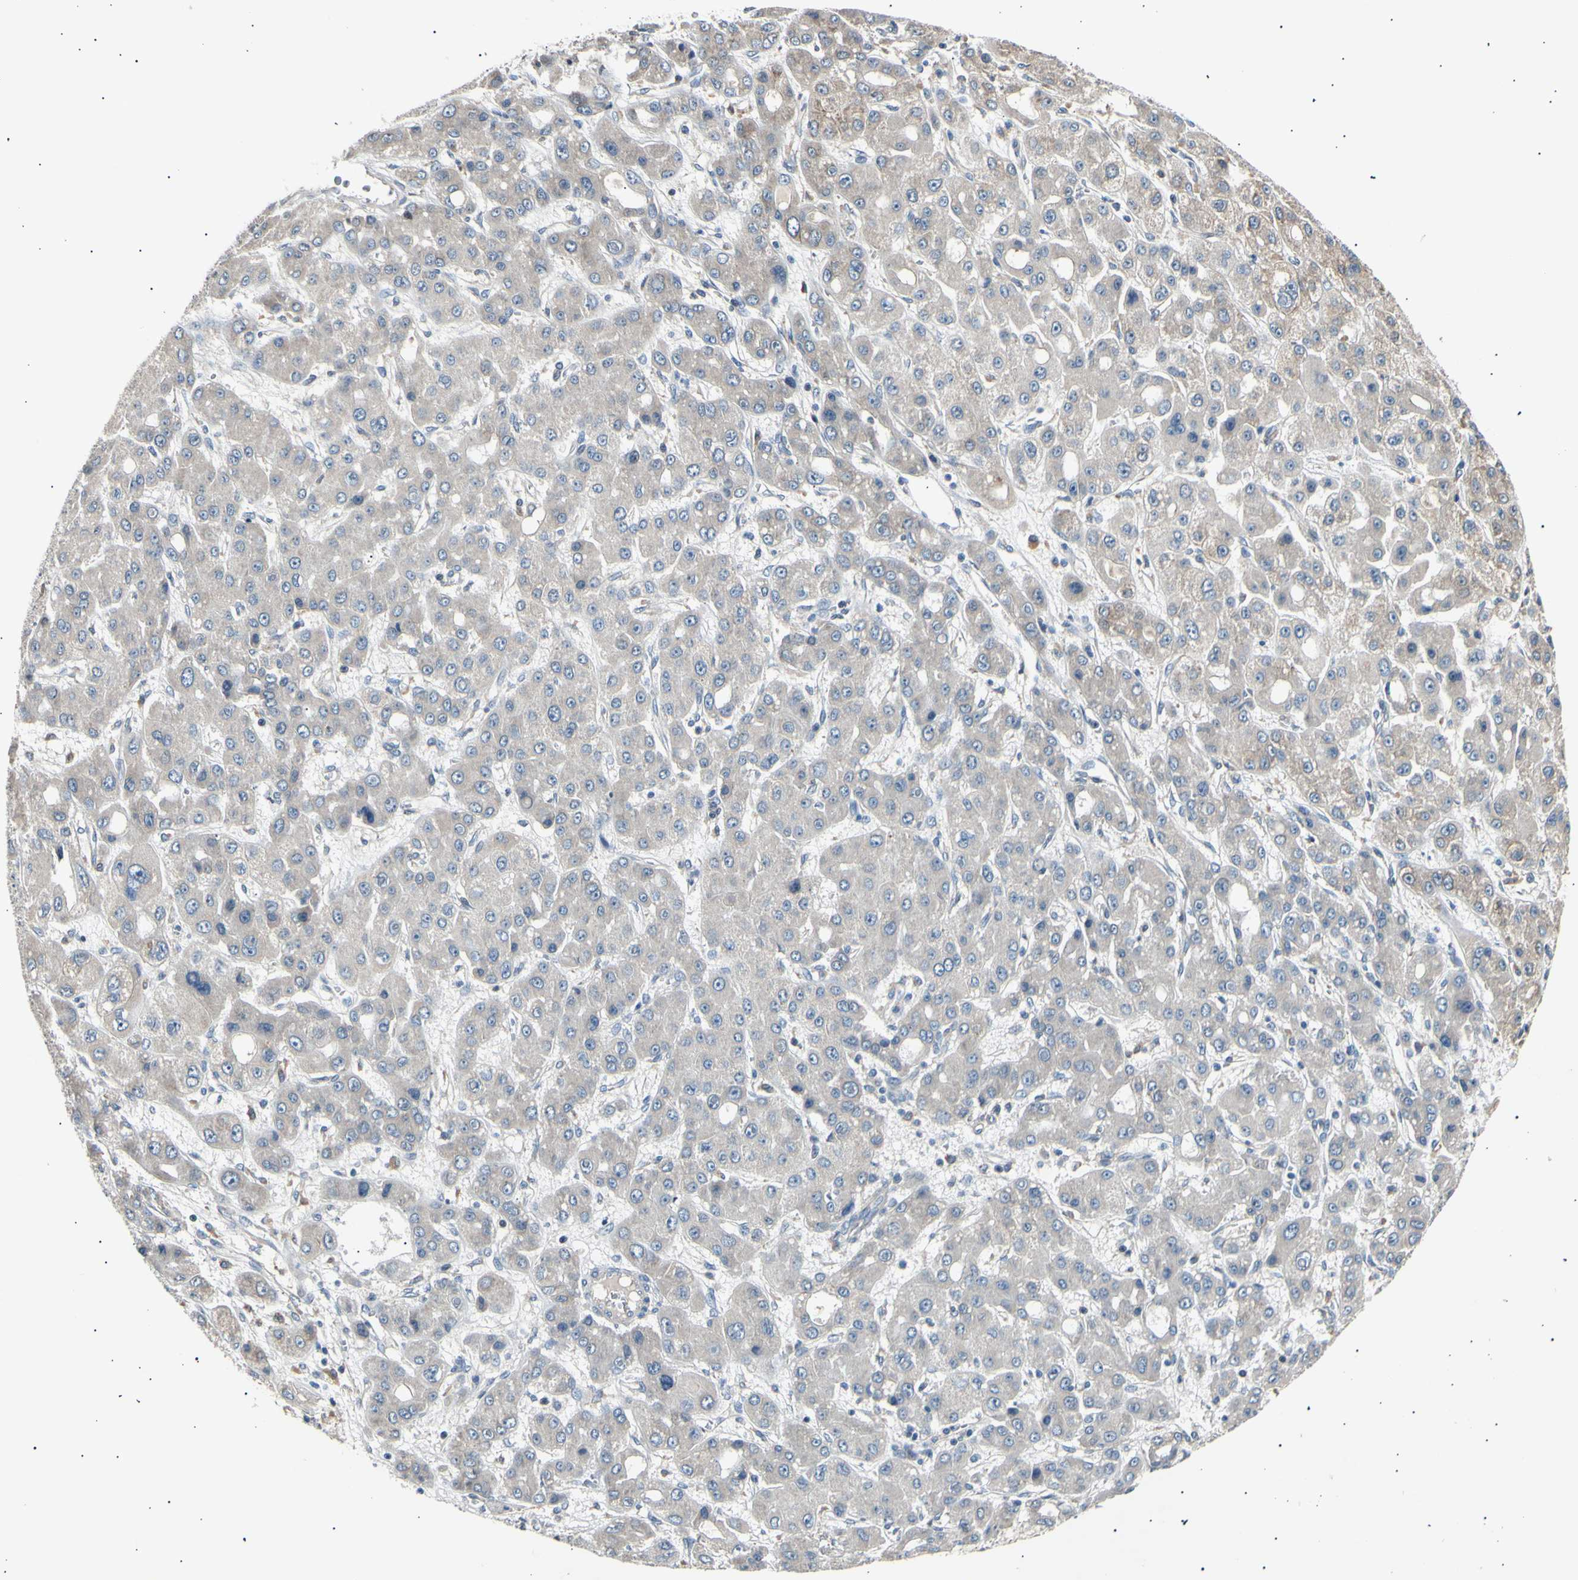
{"staining": {"intensity": "weak", "quantity": ">75%", "location": "cytoplasmic/membranous"}, "tissue": "liver cancer", "cell_type": "Tumor cells", "image_type": "cancer", "snomed": [{"axis": "morphology", "description": "Carcinoma, Hepatocellular, NOS"}, {"axis": "topography", "description": "Liver"}], "caption": "This micrograph shows immunohistochemistry staining of liver cancer, with low weak cytoplasmic/membranous expression in approximately >75% of tumor cells.", "gene": "ITGA6", "patient": {"sex": "male", "age": 55}}